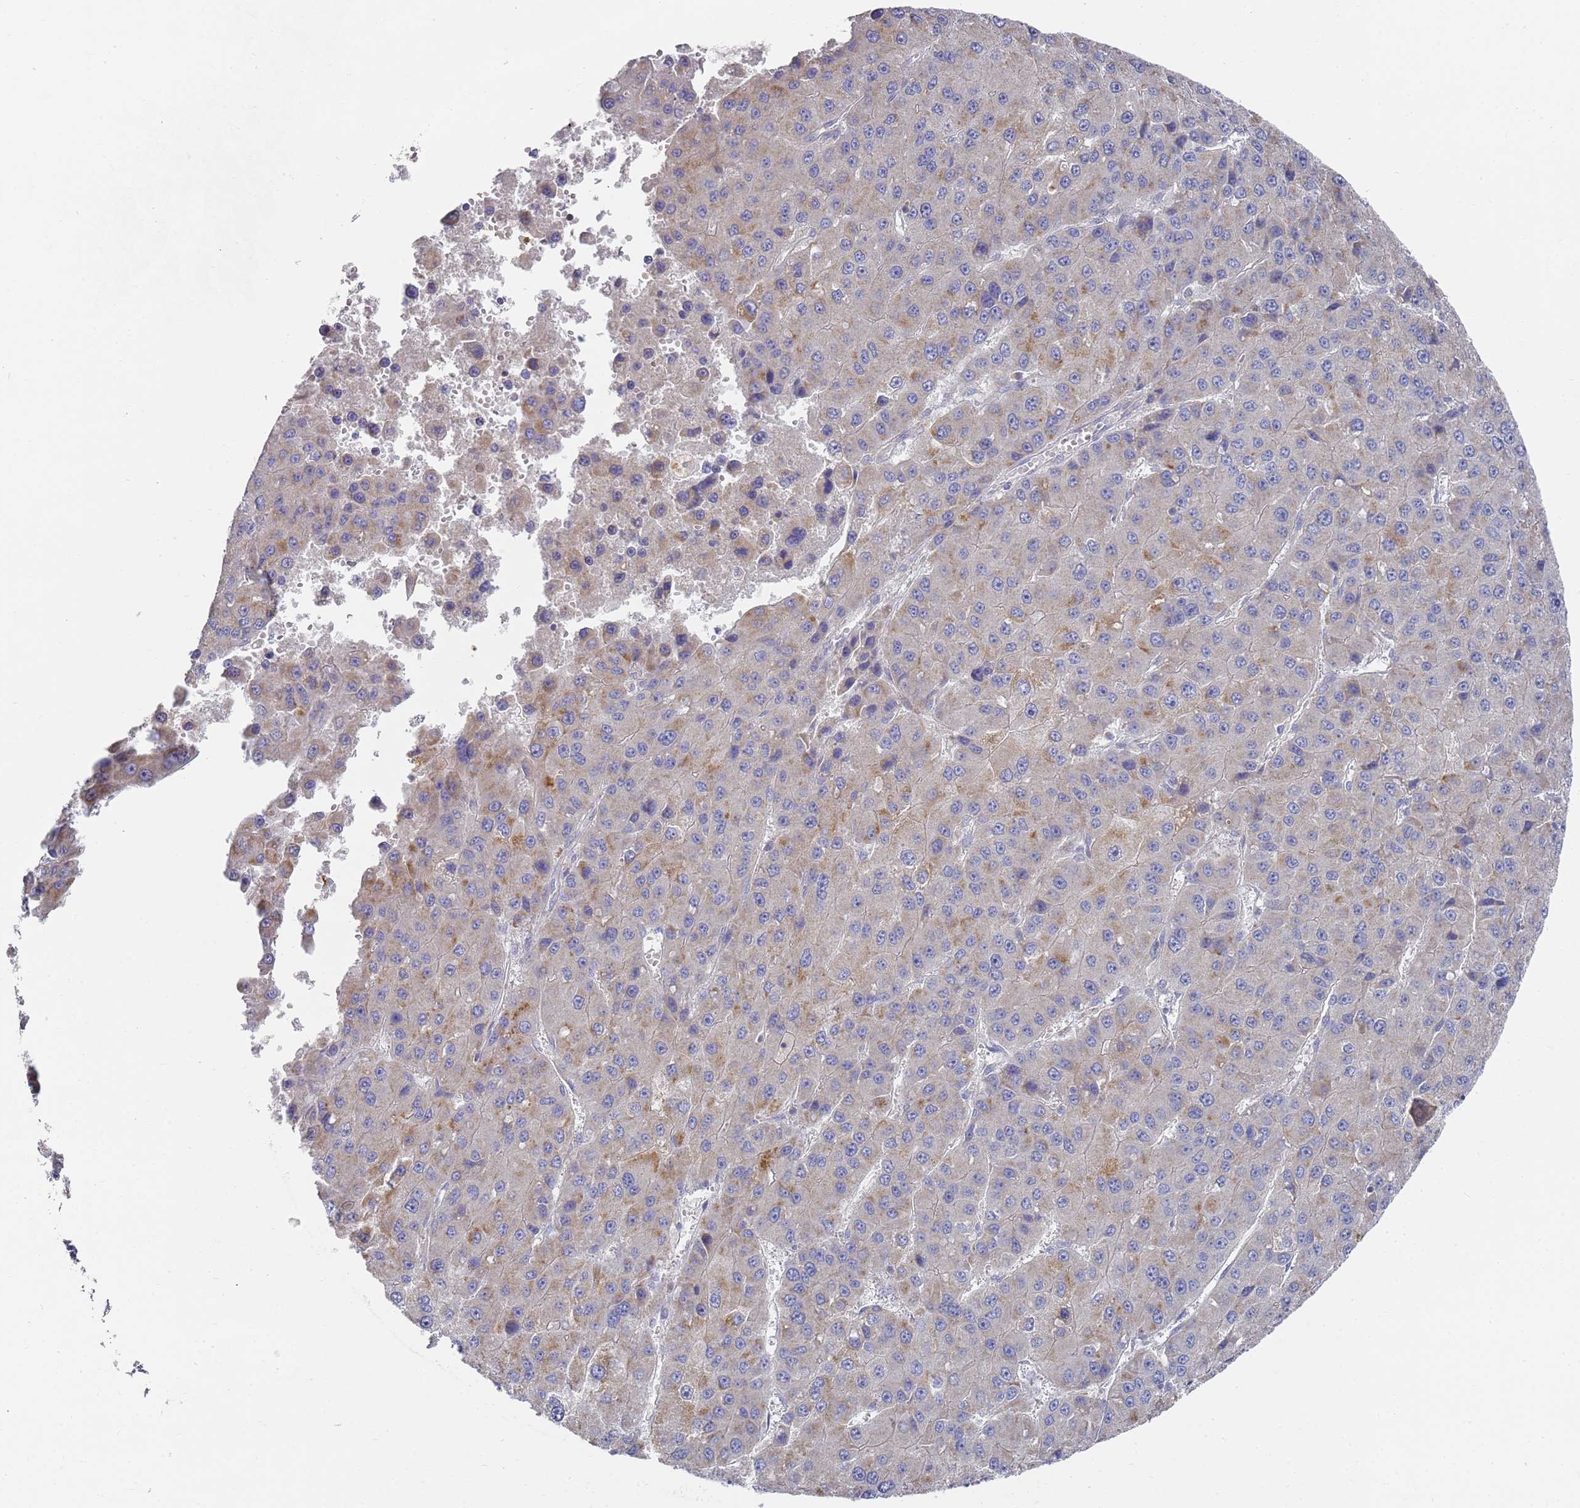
{"staining": {"intensity": "negative", "quantity": "none", "location": "none"}, "tissue": "liver cancer", "cell_type": "Tumor cells", "image_type": "cancer", "snomed": [{"axis": "morphology", "description": "Carcinoma, Hepatocellular, NOS"}, {"axis": "topography", "description": "Liver"}], "caption": "An image of hepatocellular carcinoma (liver) stained for a protein demonstrates no brown staining in tumor cells. (DAB (3,3'-diaminobenzidine) immunohistochemistry with hematoxylin counter stain).", "gene": "SCAPER", "patient": {"sex": "female", "age": 73}}